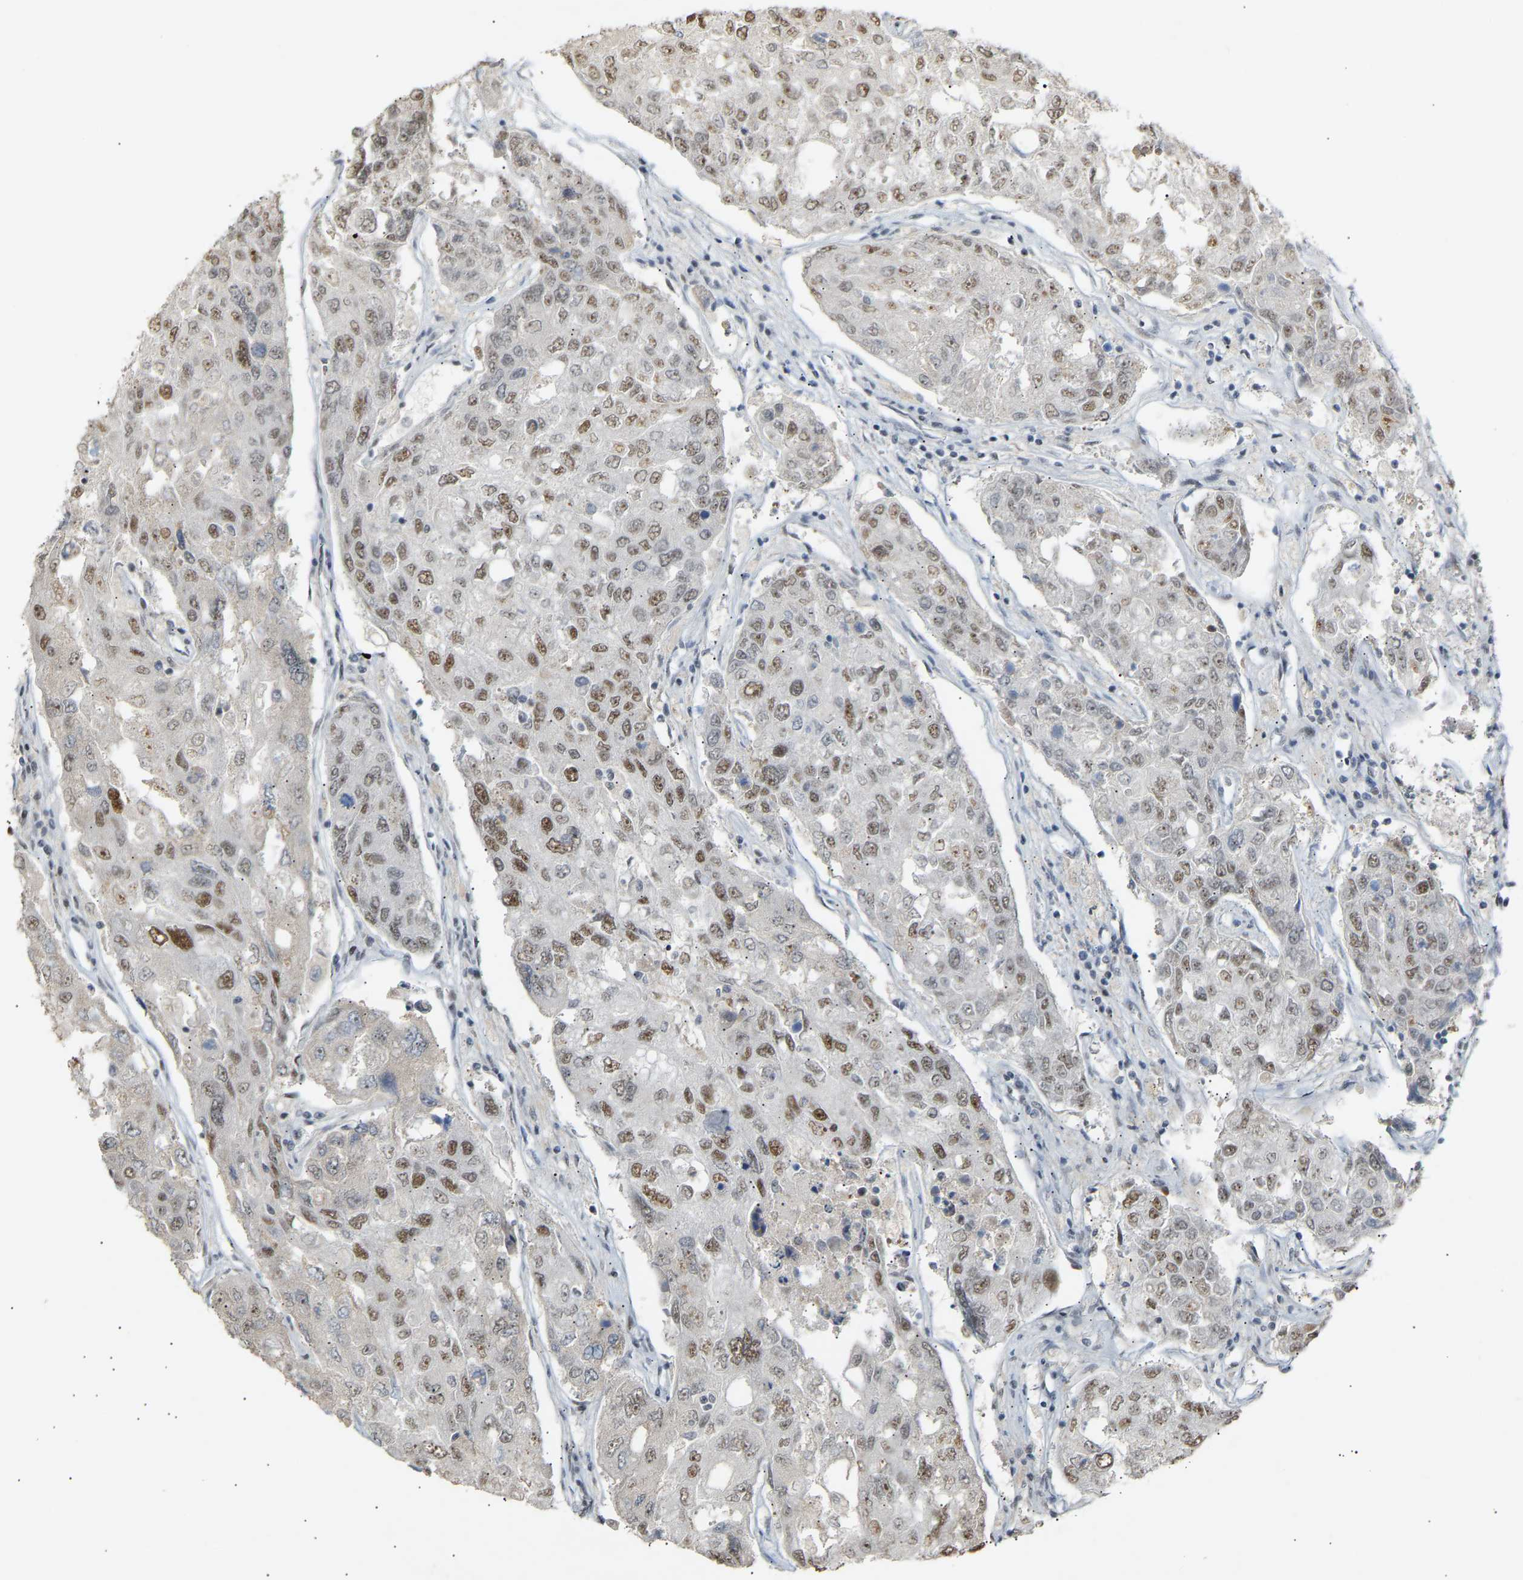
{"staining": {"intensity": "strong", "quantity": "25%-75%", "location": "nuclear"}, "tissue": "urothelial cancer", "cell_type": "Tumor cells", "image_type": "cancer", "snomed": [{"axis": "morphology", "description": "Urothelial carcinoma, High grade"}, {"axis": "topography", "description": "Lymph node"}, {"axis": "topography", "description": "Urinary bladder"}], "caption": "Urothelial carcinoma (high-grade) stained for a protein demonstrates strong nuclear positivity in tumor cells.", "gene": "NELFB", "patient": {"sex": "male", "age": 51}}